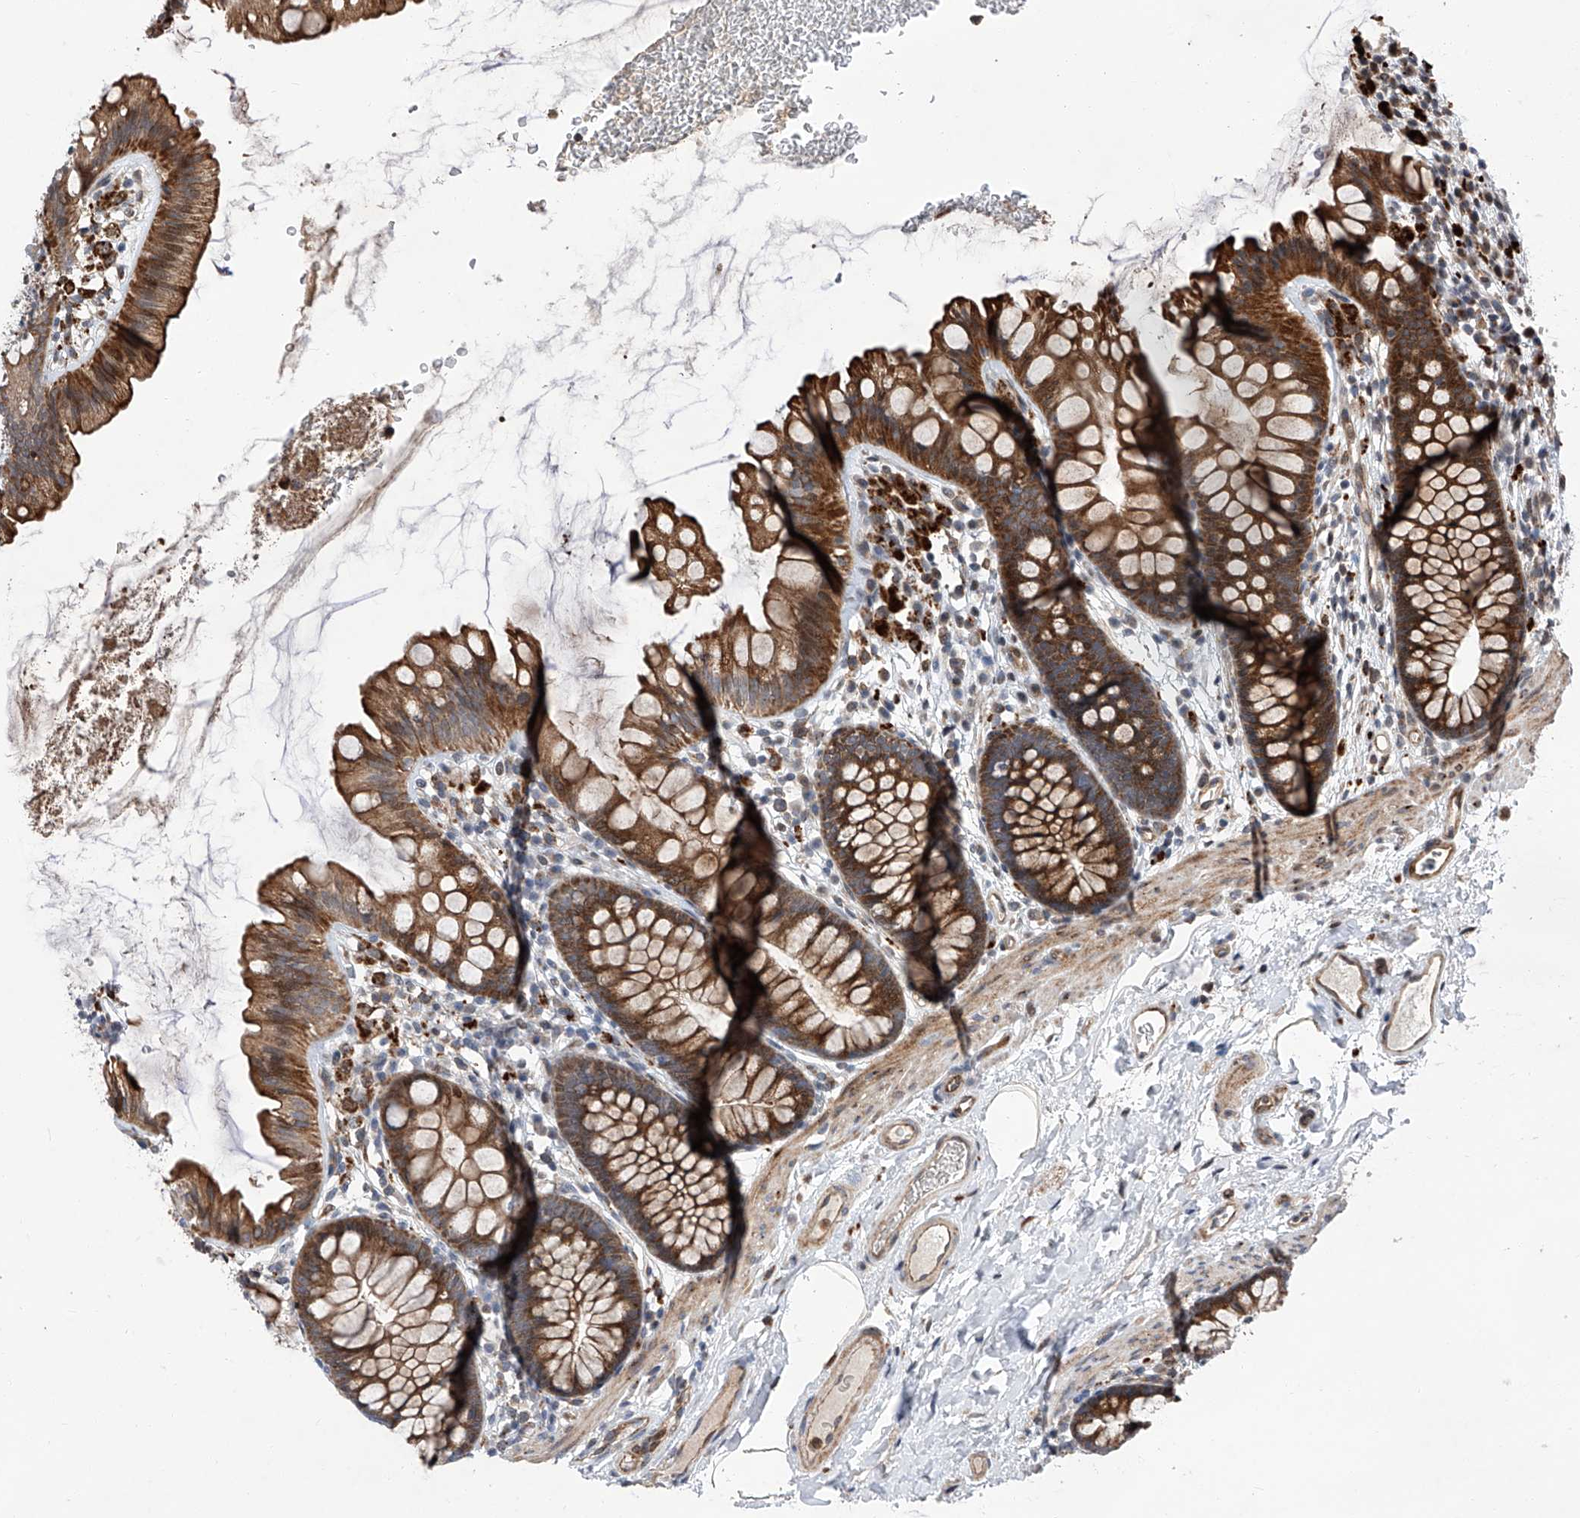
{"staining": {"intensity": "moderate", "quantity": ">75%", "location": "cytoplasmic/membranous"}, "tissue": "colon", "cell_type": "Endothelial cells", "image_type": "normal", "snomed": [{"axis": "morphology", "description": "Normal tissue, NOS"}, {"axis": "topography", "description": "Colon"}], "caption": "Moderate cytoplasmic/membranous staining for a protein is seen in about >75% of endothelial cells of normal colon using IHC.", "gene": "FARP2", "patient": {"sex": "female", "age": 62}}